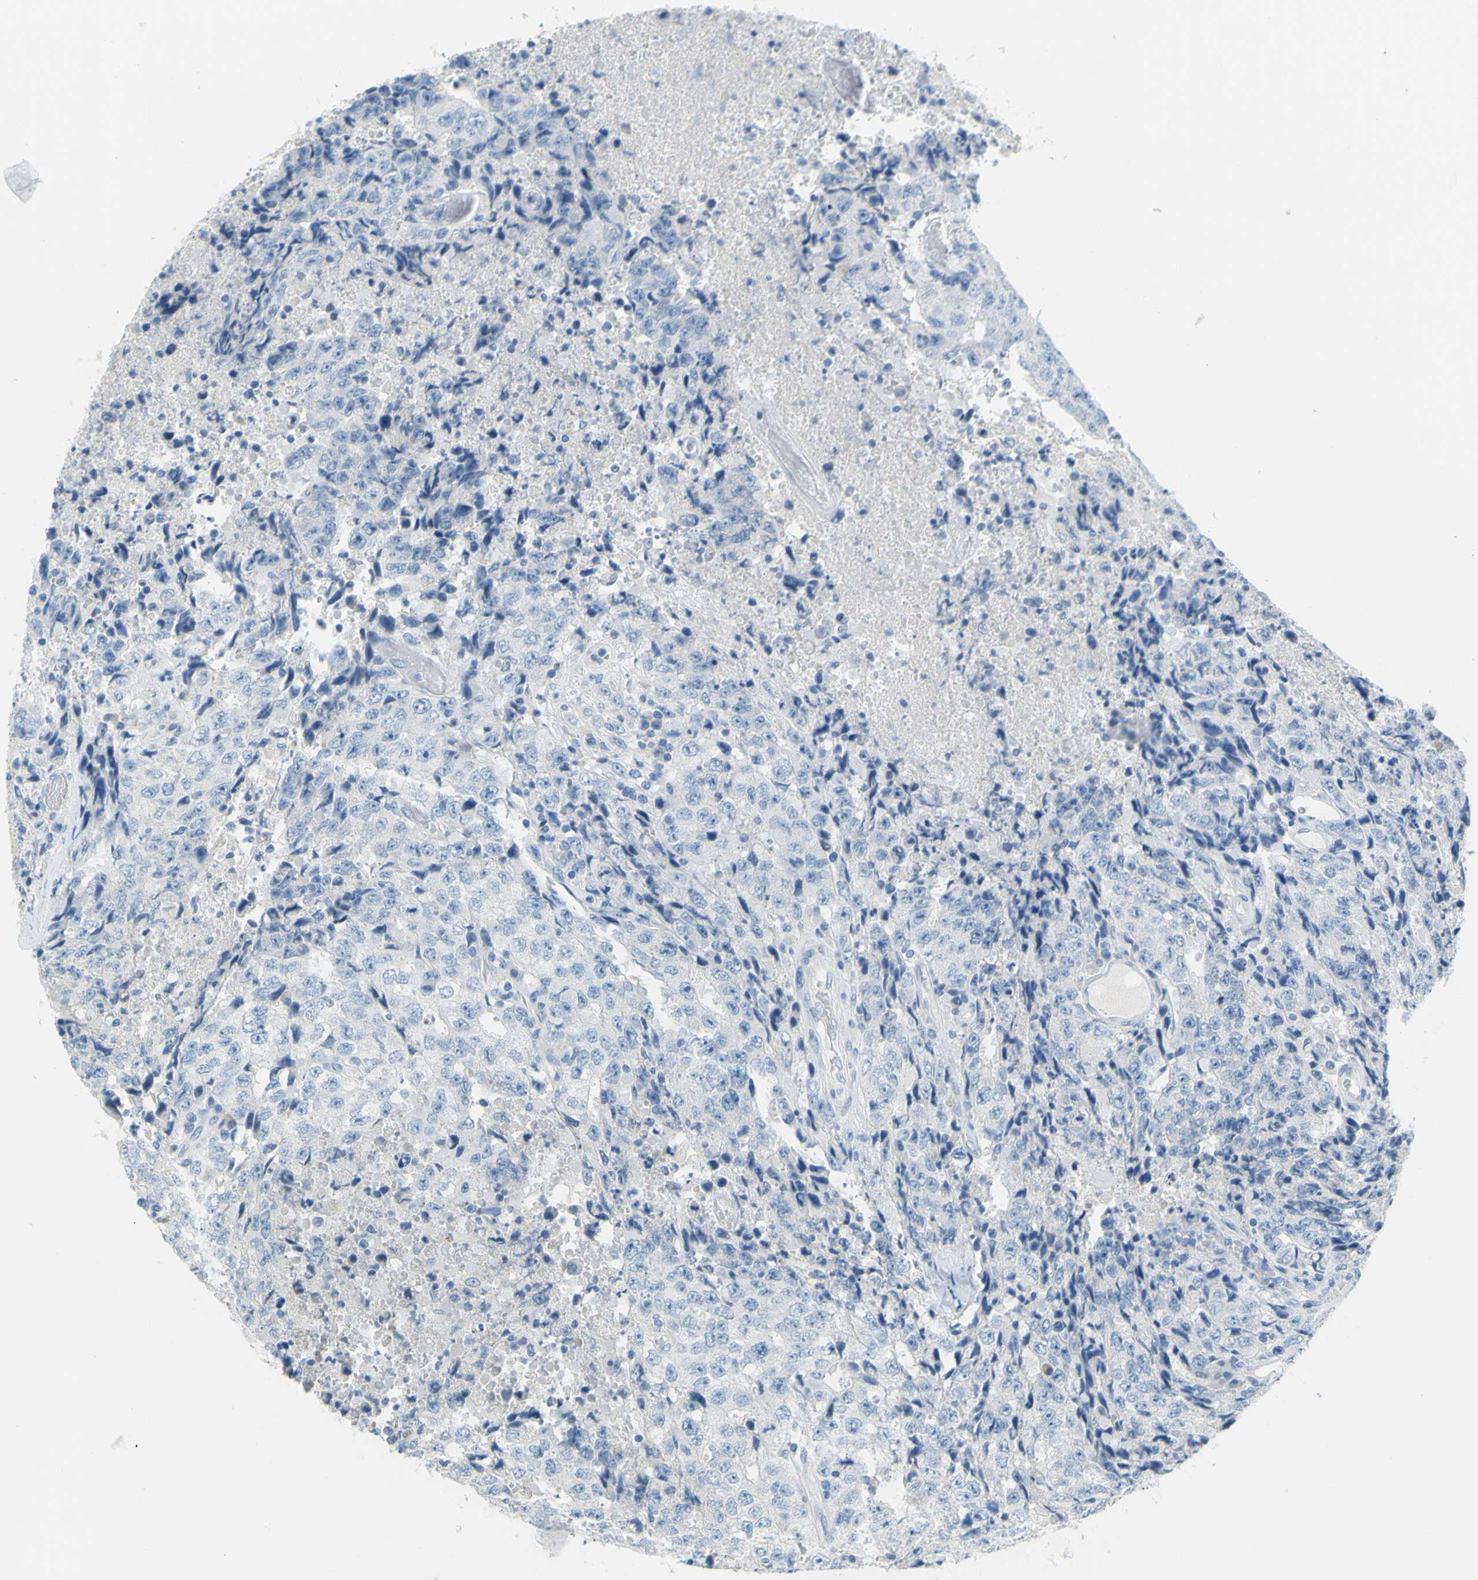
{"staining": {"intensity": "negative", "quantity": "none", "location": "none"}, "tissue": "testis cancer", "cell_type": "Tumor cells", "image_type": "cancer", "snomed": [{"axis": "morphology", "description": "Necrosis, NOS"}, {"axis": "morphology", "description": "Carcinoma, Embryonal, NOS"}, {"axis": "topography", "description": "Testis"}], "caption": "A micrograph of testis cancer stained for a protein shows no brown staining in tumor cells. (Brightfield microscopy of DAB immunohistochemistry at high magnification).", "gene": "SLC1A2", "patient": {"sex": "male", "age": 19}}